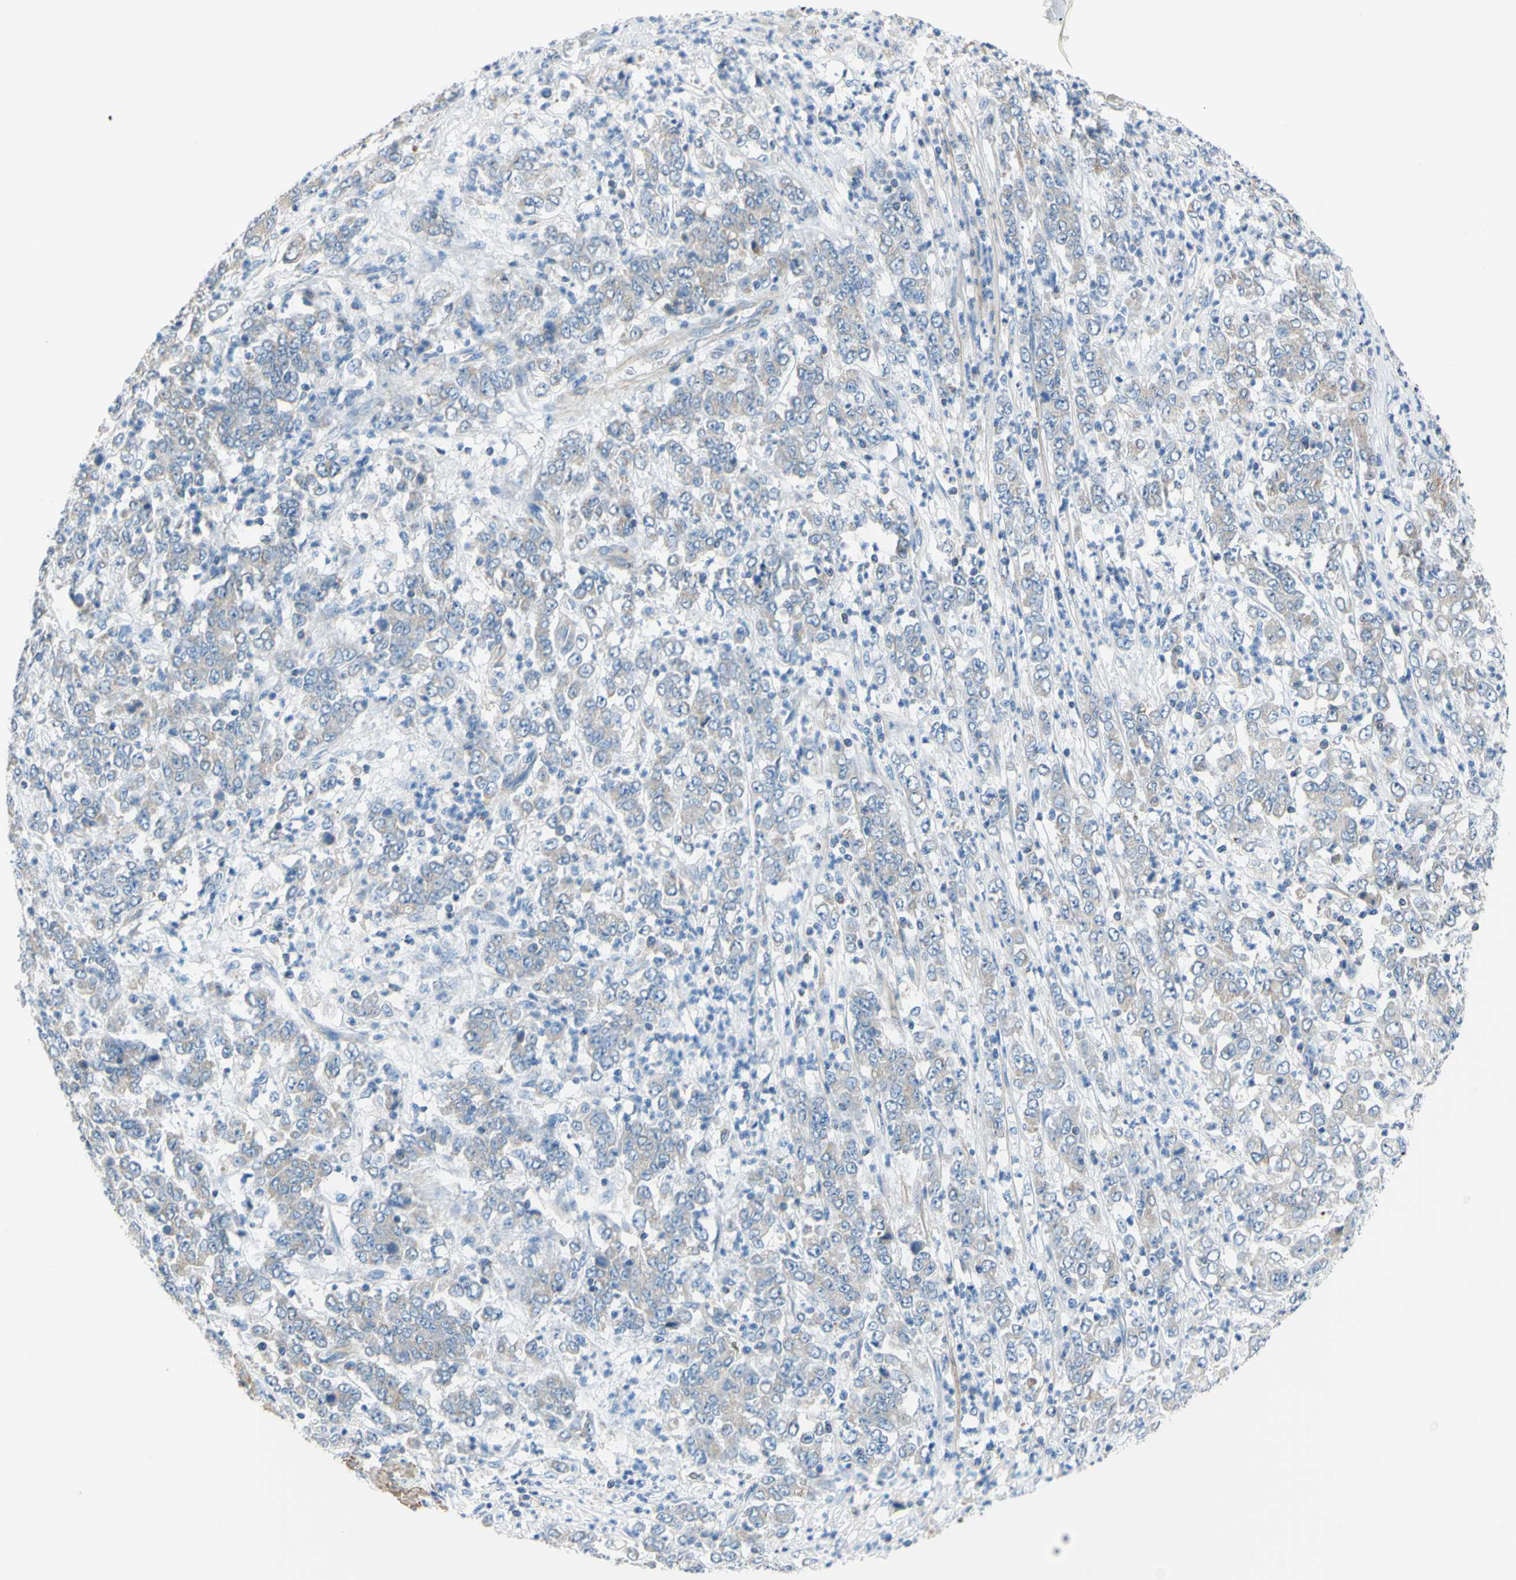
{"staining": {"intensity": "weak", "quantity": "<25%", "location": "cytoplasmic/membranous"}, "tissue": "stomach cancer", "cell_type": "Tumor cells", "image_type": "cancer", "snomed": [{"axis": "morphology", "description": "Adenocarcinoma, NOS"}, {"axis": "topography", "description": "Stomach, lower"}], "caption": "There is no significant staining in tumor cells of adenocarcinoma (stomach).", "gene": "RETREG2", "patient": {"sex": "female", "age": 71}}